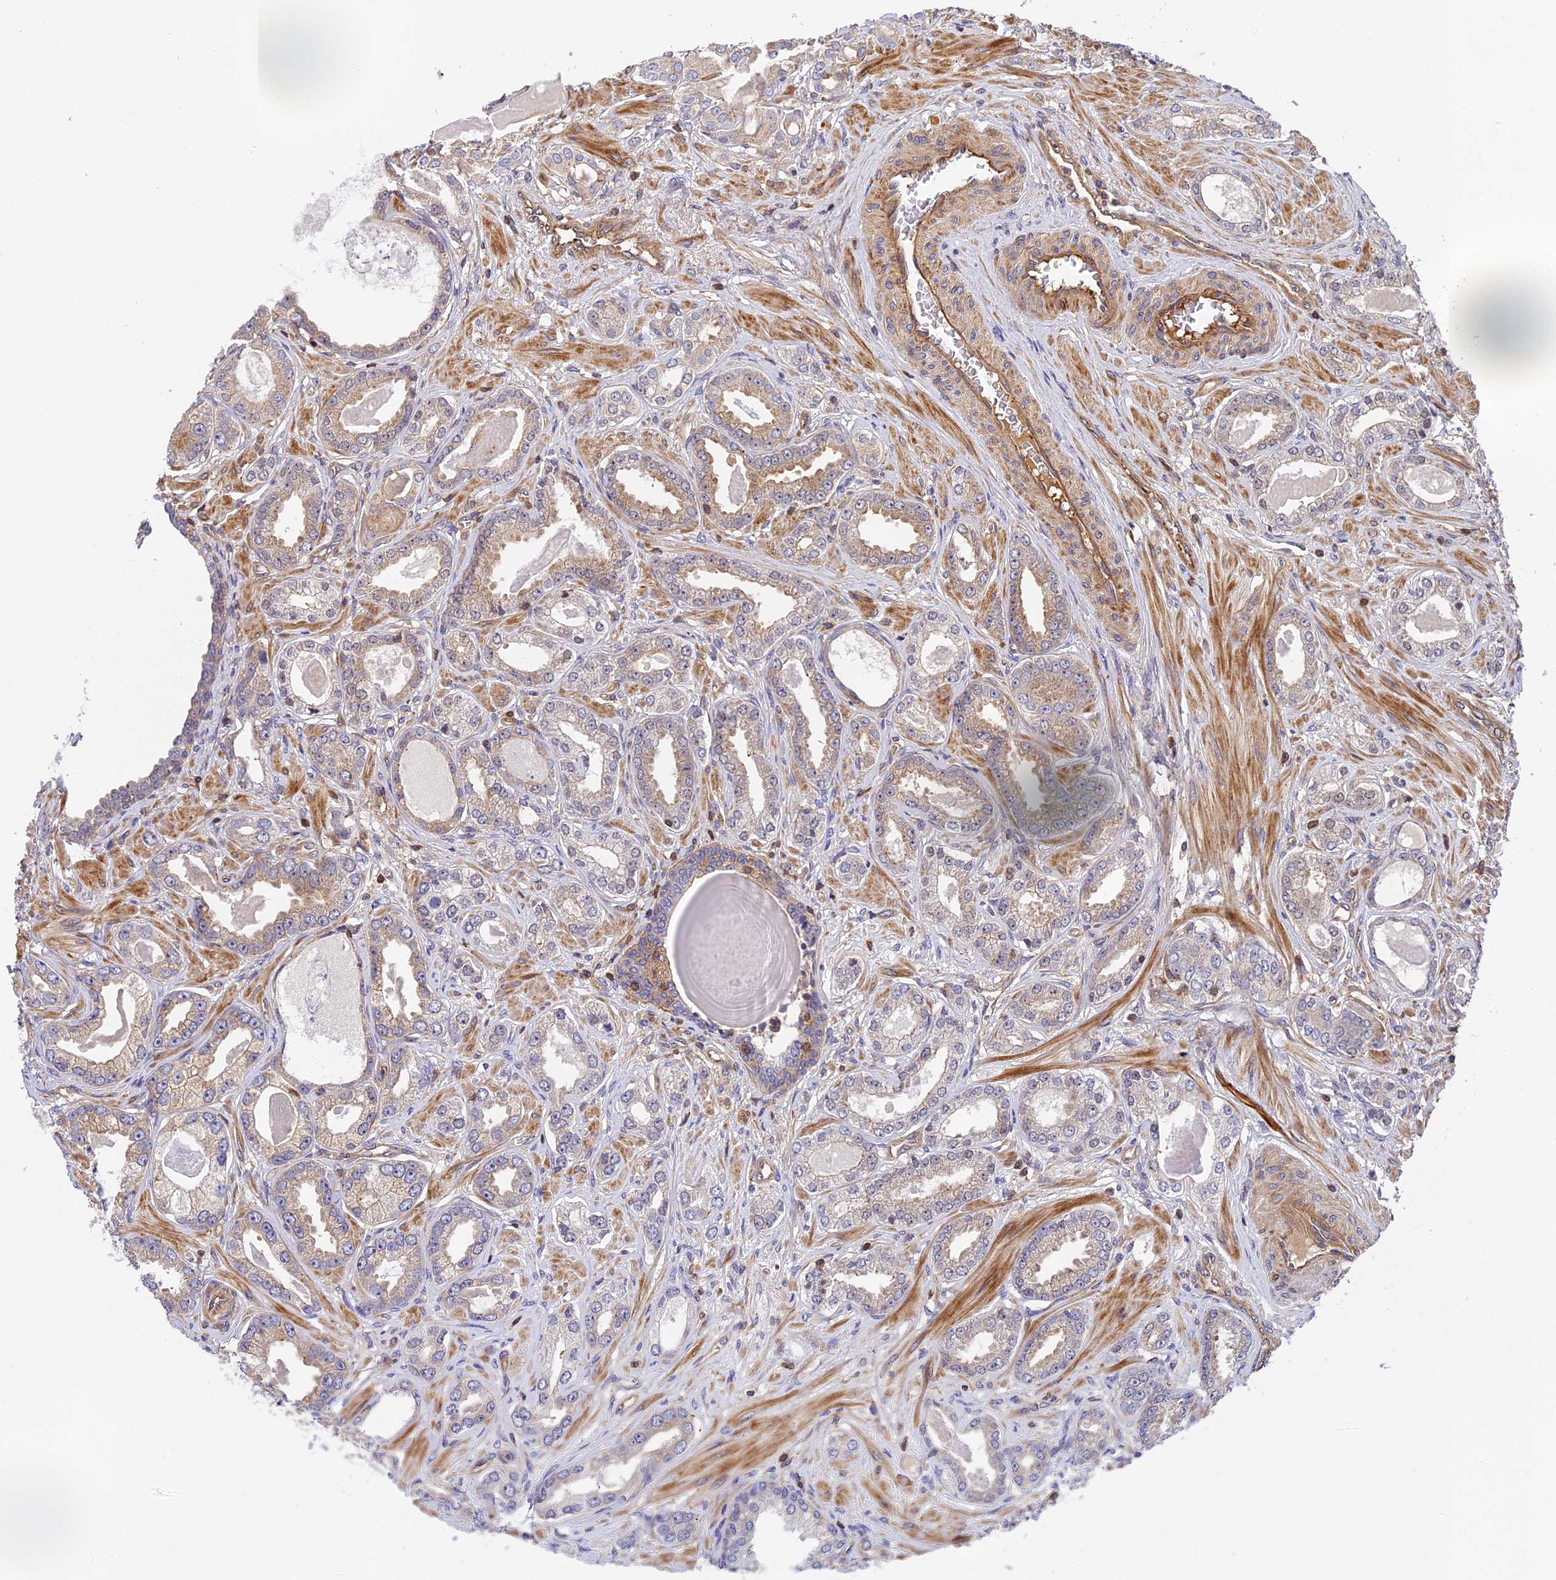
{"staining": {"intensity": "moderate", "quantity": "25%-75%", "location": "cytoplasmic/membranous"}, "tissue": "prostate cancer", "cell_type": "Tumor cells", "image_type": "cancer", "snomed": [{"axis": "morphology", "description": "Adenocarcinoma, Low grade"}, {"axis": "topography", "description": "Prostate"}], "caption": "A micrograph showing moderate cytoplasmic/membranous positivity in about 25%-75% of tumor cells in prostate cancer, as visualized by brown immunohistochemical staining.", "gene": "OSBPL1A", "patient": {"sex": "male", "age": 64}}